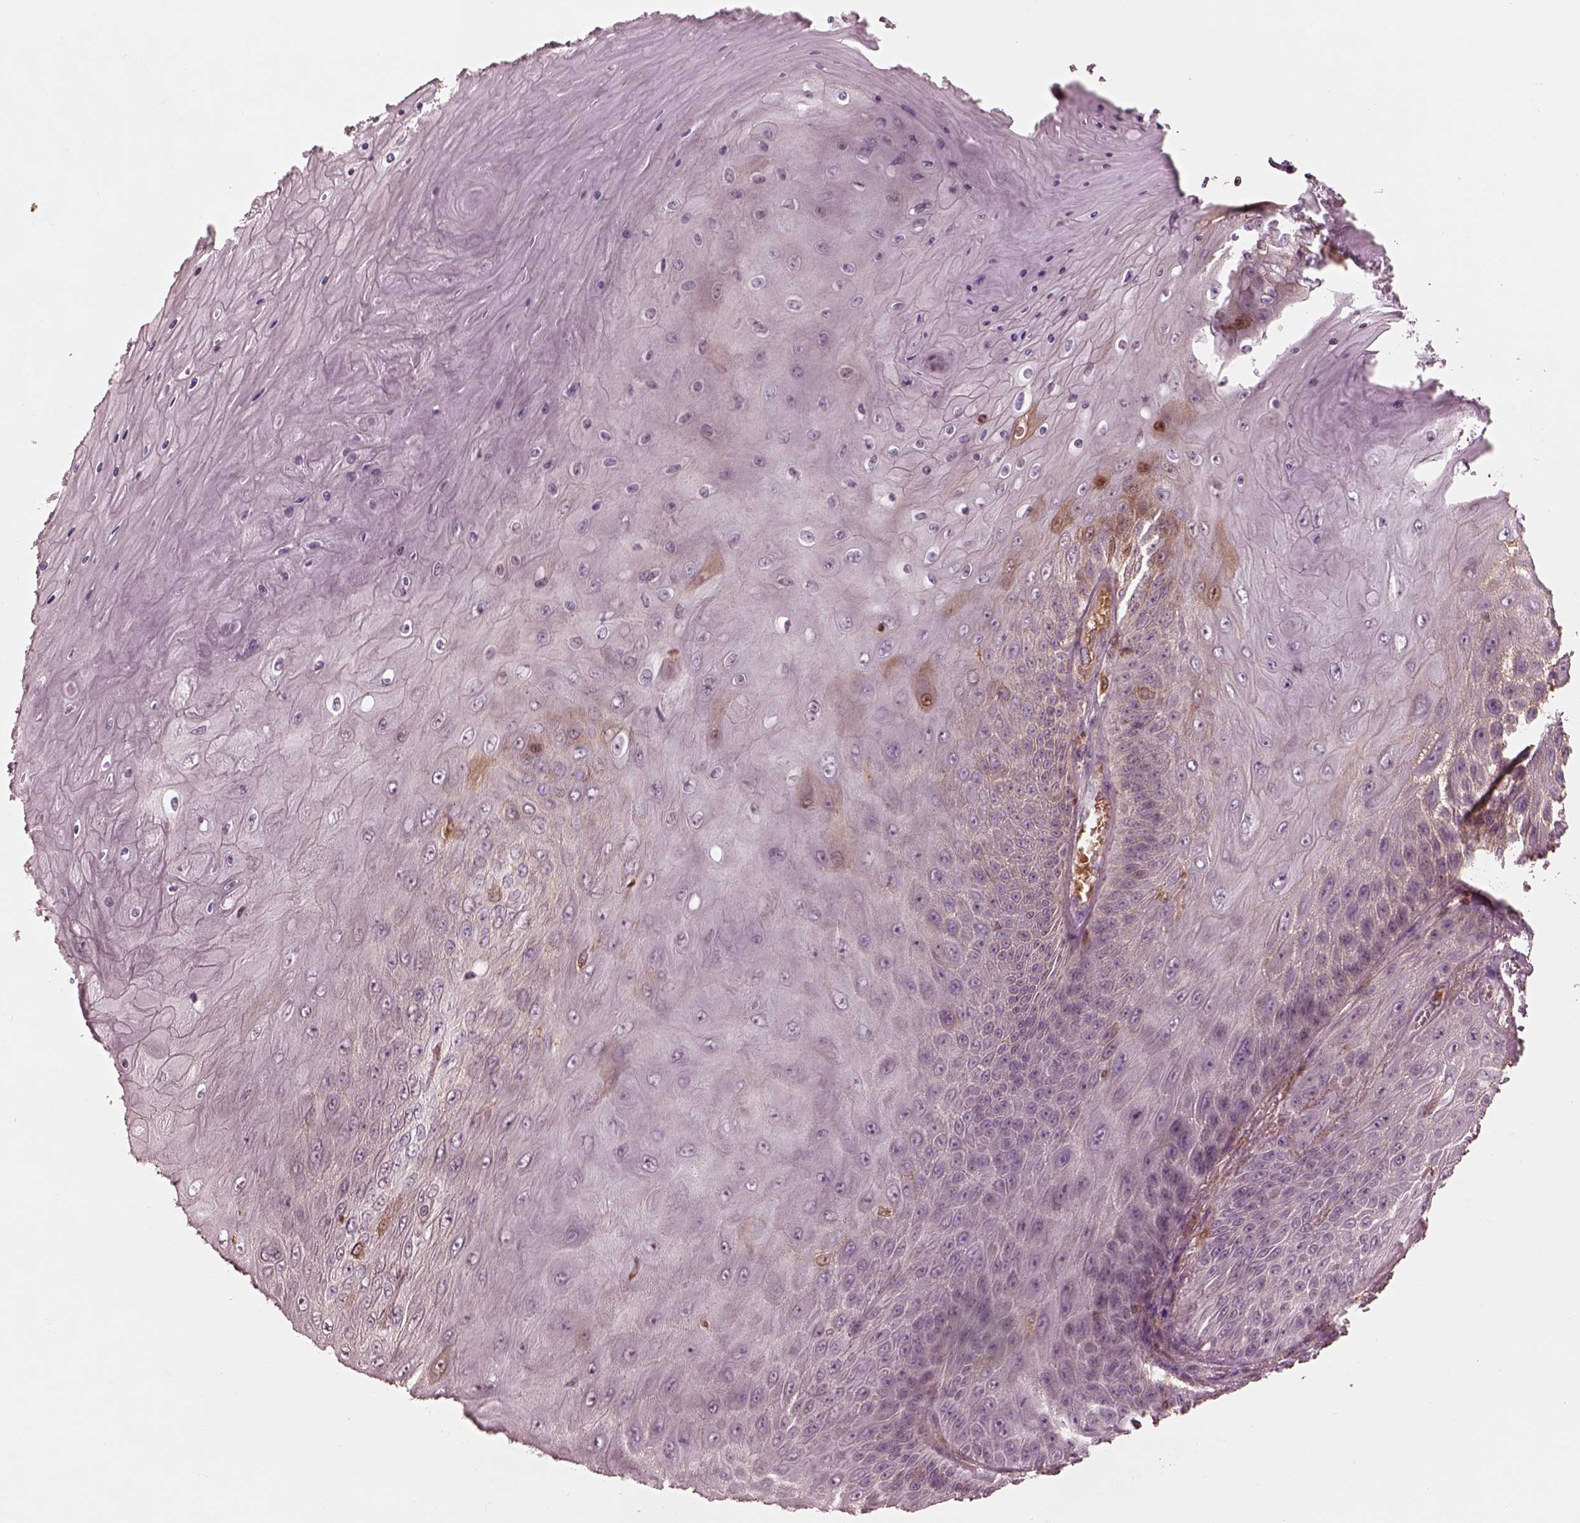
{"staining": {"intensity": "moderate", "quantity": "<25%", "location": "cytoplasmic/membranous"}, "tissue": "skin cancer", "cell_type": "Tumor cells", "image_type": "cancer", "snomed": [{"axis": "morphology", "description": "Squamous cell carcinoma, NOS"}, {"axis": "topography", "description": "Skin"}], "caption": "Protein expression analysis of skin cancer exhibits moderate cytoplasmic/membranous staining in about <25% of tumor cells.", "gene": "TF", "patient": {"sex": "male", "age": 62}}